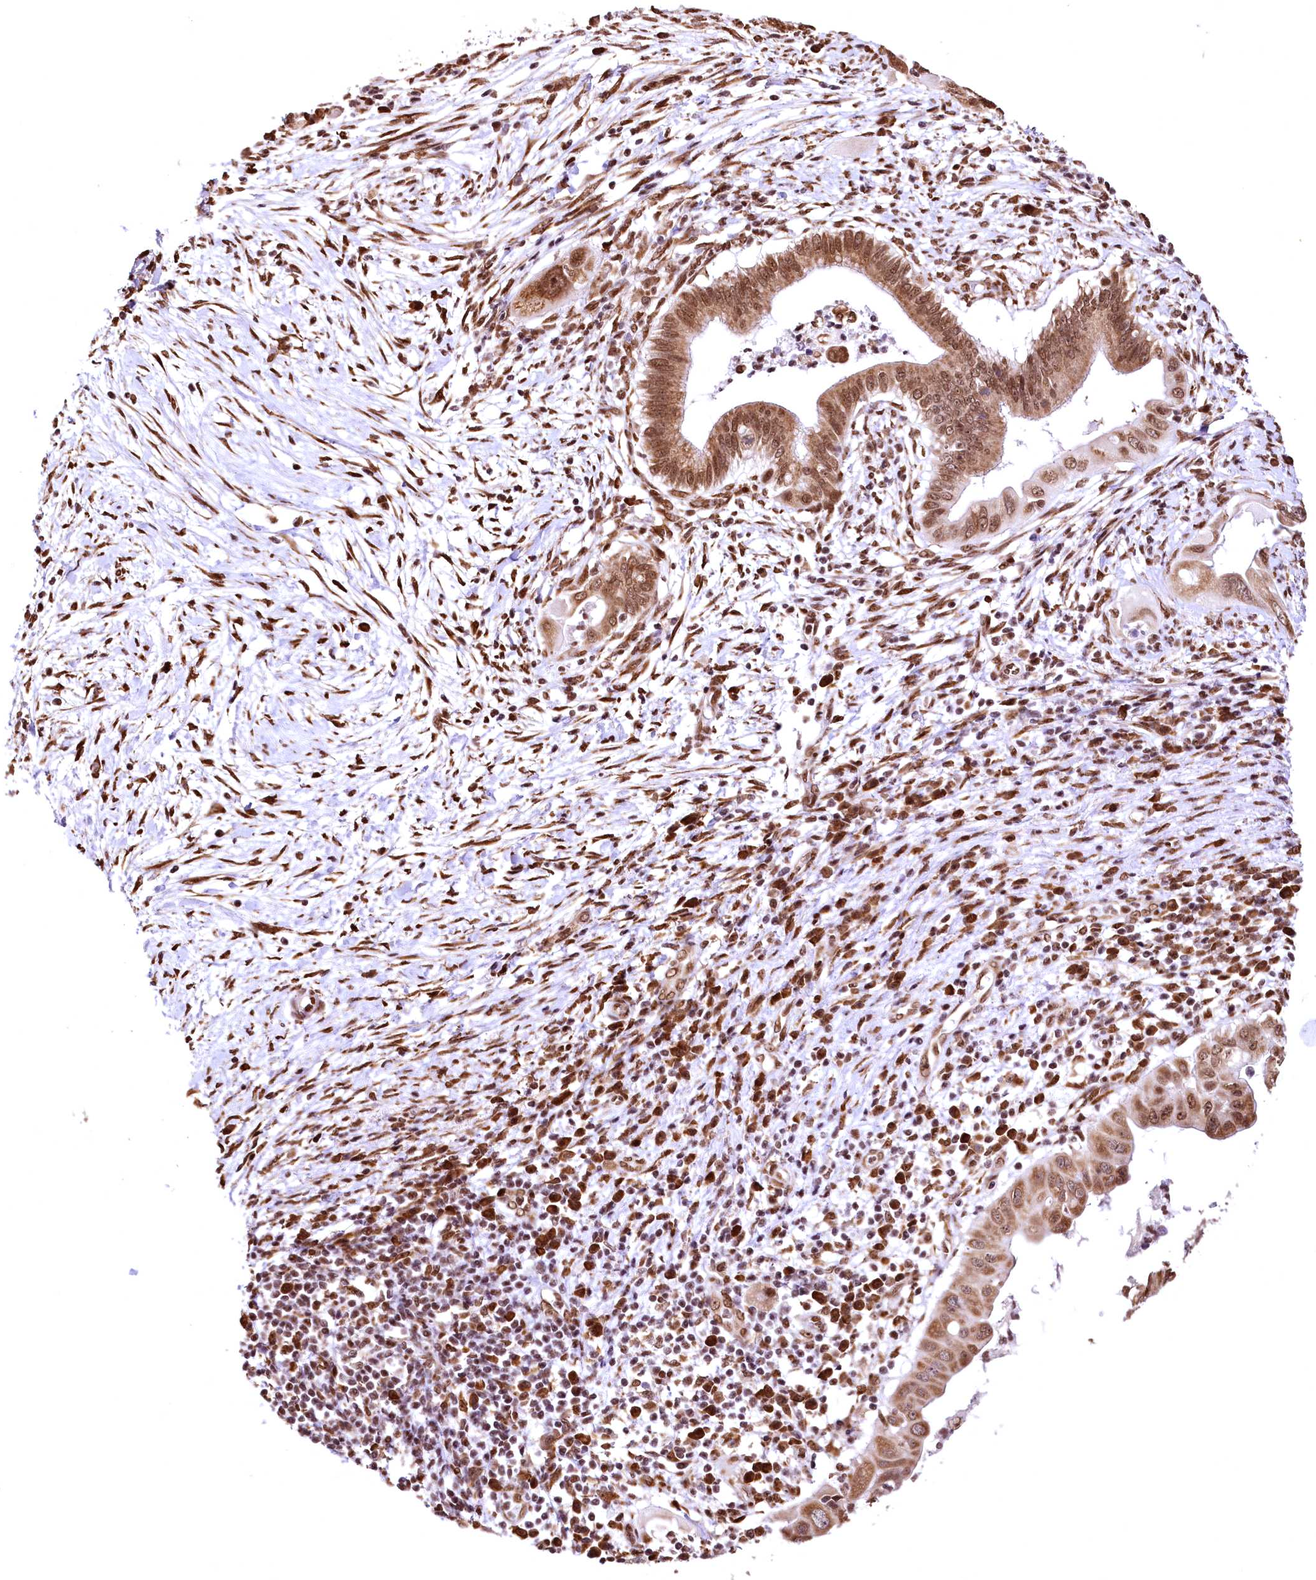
{"staining": {"intensity": "moderate", "quantity": ">75%", "location": "cytoplasmic/membranous,nuclear"}, "tissue": "pancreatic cancer", "cell_type": "Tumor cells", "image_type": "cancer", "snomed": [{"axis": "morphology", "description": "Adenocarcinoma, NOS"}, {"axis": "topography", "description": "Pancreas"}], "caption": "Adenocarcinoma (pancreatic) tissue displays moderate cytoplasmic/membranous and nuclear expression in approximately >75% of tumor cells", "gene": "PDS5B", "patient": {"sex": "male", "age": 68}}